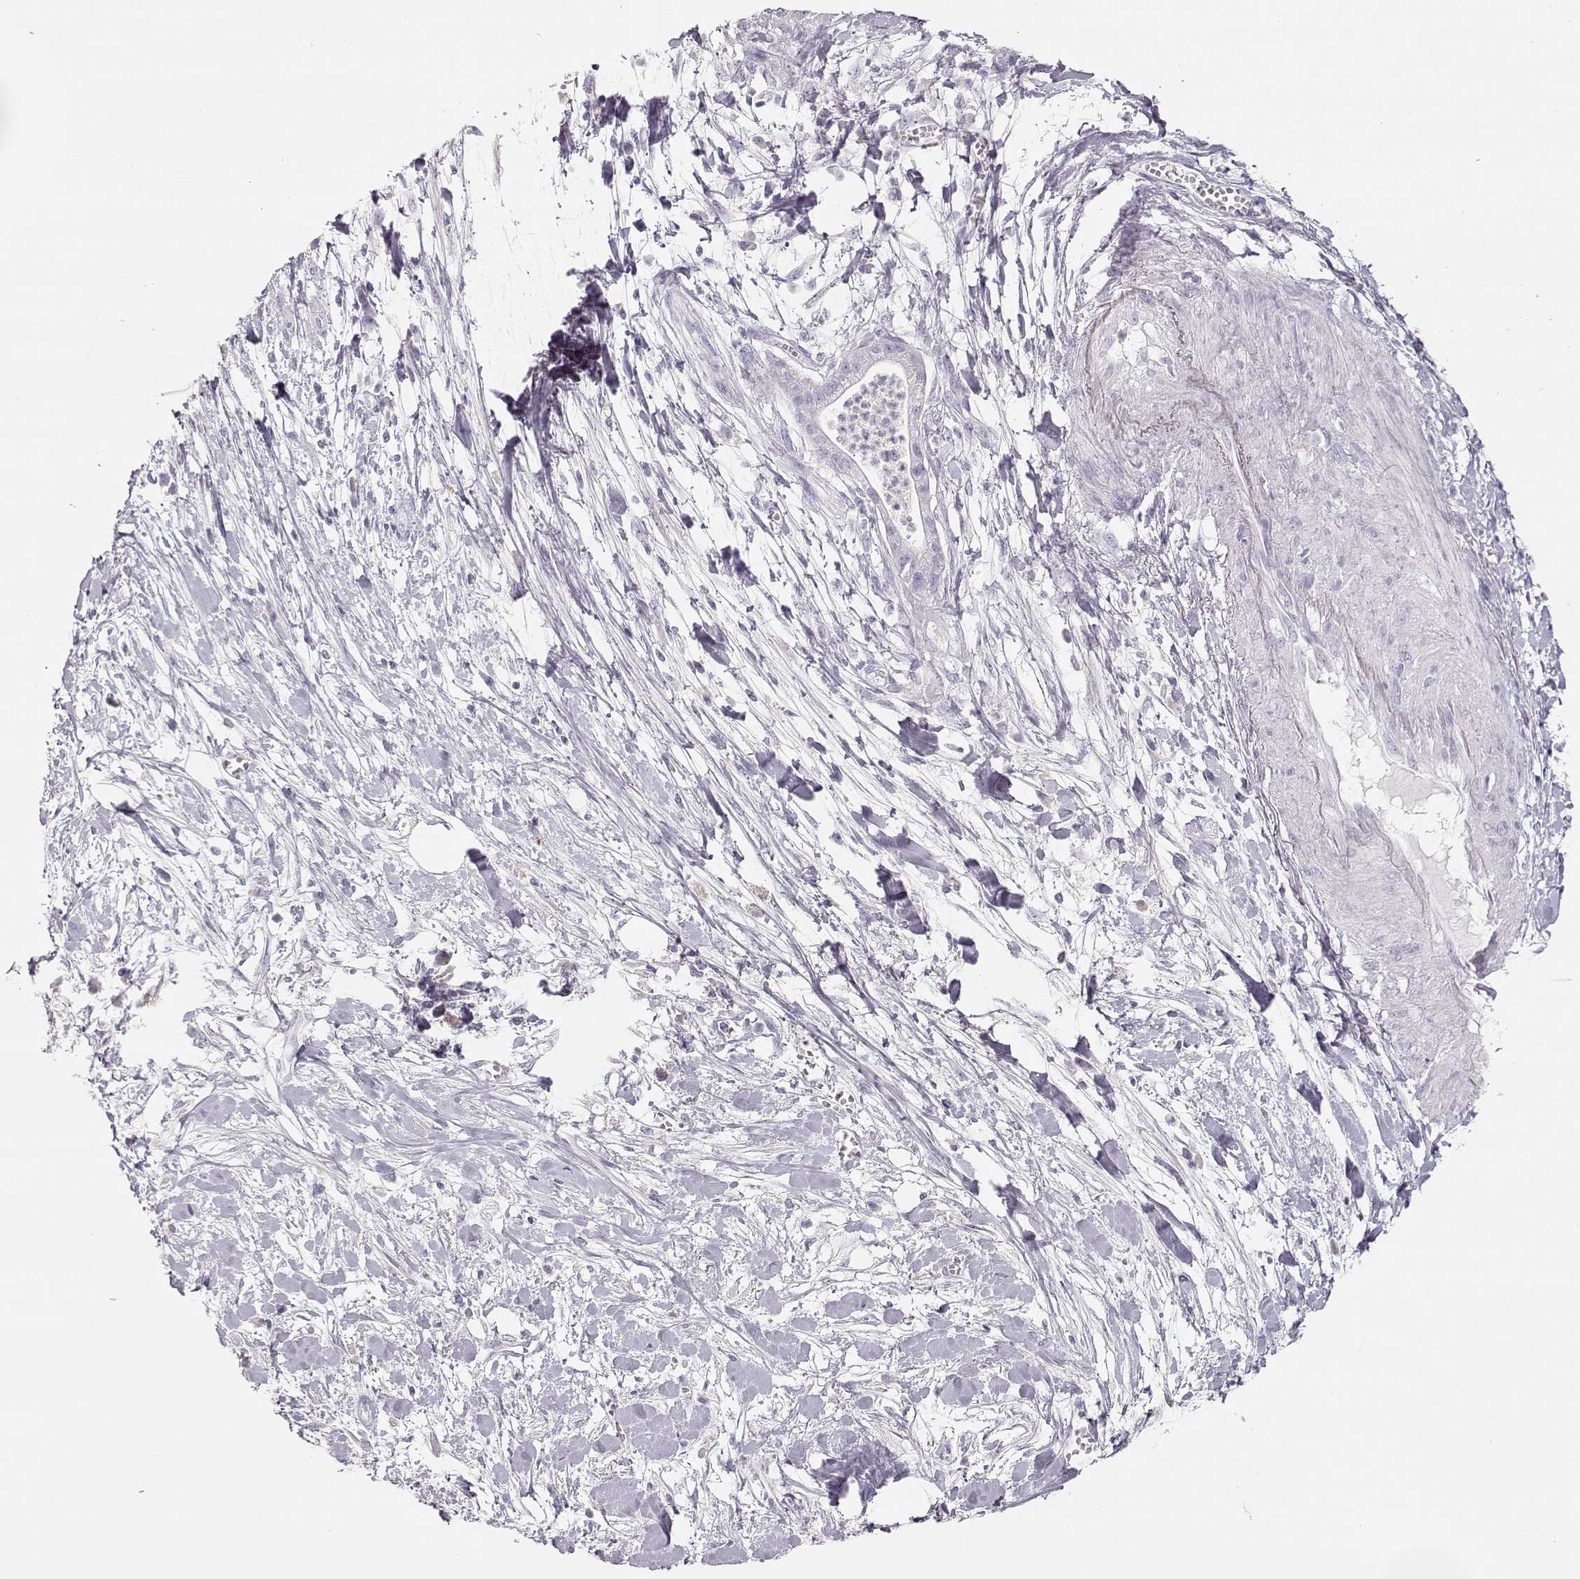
{"staining": {"intensity": "negative", "quantity": "none", "location": "none"}, "tissue": "pancreatic cancer", "cell_type": "Tumor cells", "image_type": "cancer", "snomed": [{"axis": "morphology", "description": "Normal tissue, NOS"}, {"axis": "morphology", "description": "Adenocarcinoma, NOS"}, {"axis": "topography", "description": "Lymph node"}, {"axis": "topography", "description": "Pancreas"}], "caption": "Pancreatic cancer (adenocarcinoma) stained for a protein using immunohistochemistry exhibits no positivity tumor cells.", "gene": "LEPR", "patient": {"sex": "female", "age": 58}}